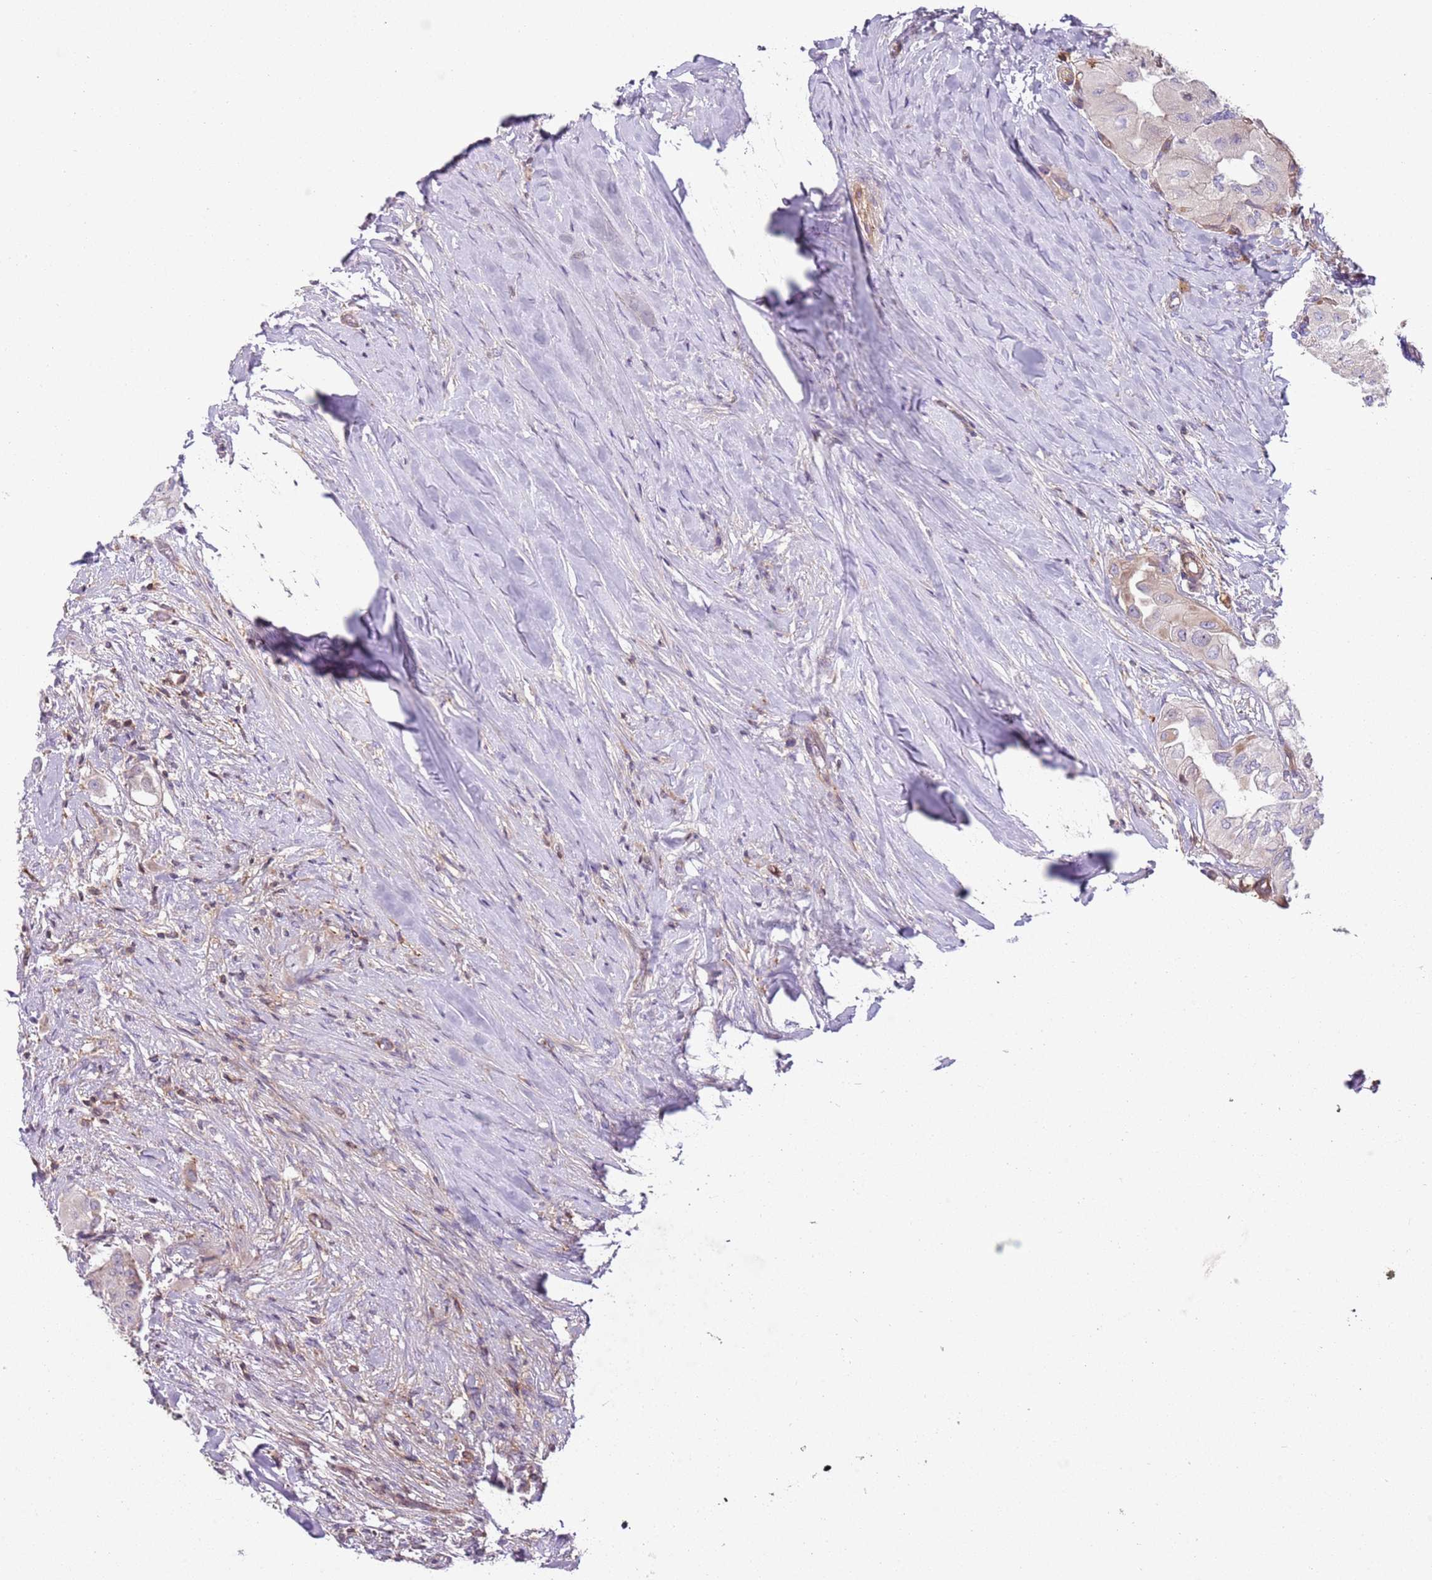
{"staining": {"intensity": "negative", "quantity": "none", "location": "none"}, "tissue": "thyroid cancer", "cell_type": "Tumor cells", "image_type": "cancer", "snomed": [{"axis": "morphology", "description": "Papillary adenocarcinoma, NOS"}, {"axis": "topography", "description": "Thyroid gland"}], "caption": "High power microscopy histopathology image of an IHC image of papillary adenocarcinoma (thyroid), revealing no significant expression in tumor cells.", "gene": "GNAI3", "patient": {"sex": "female", "age": 59}}